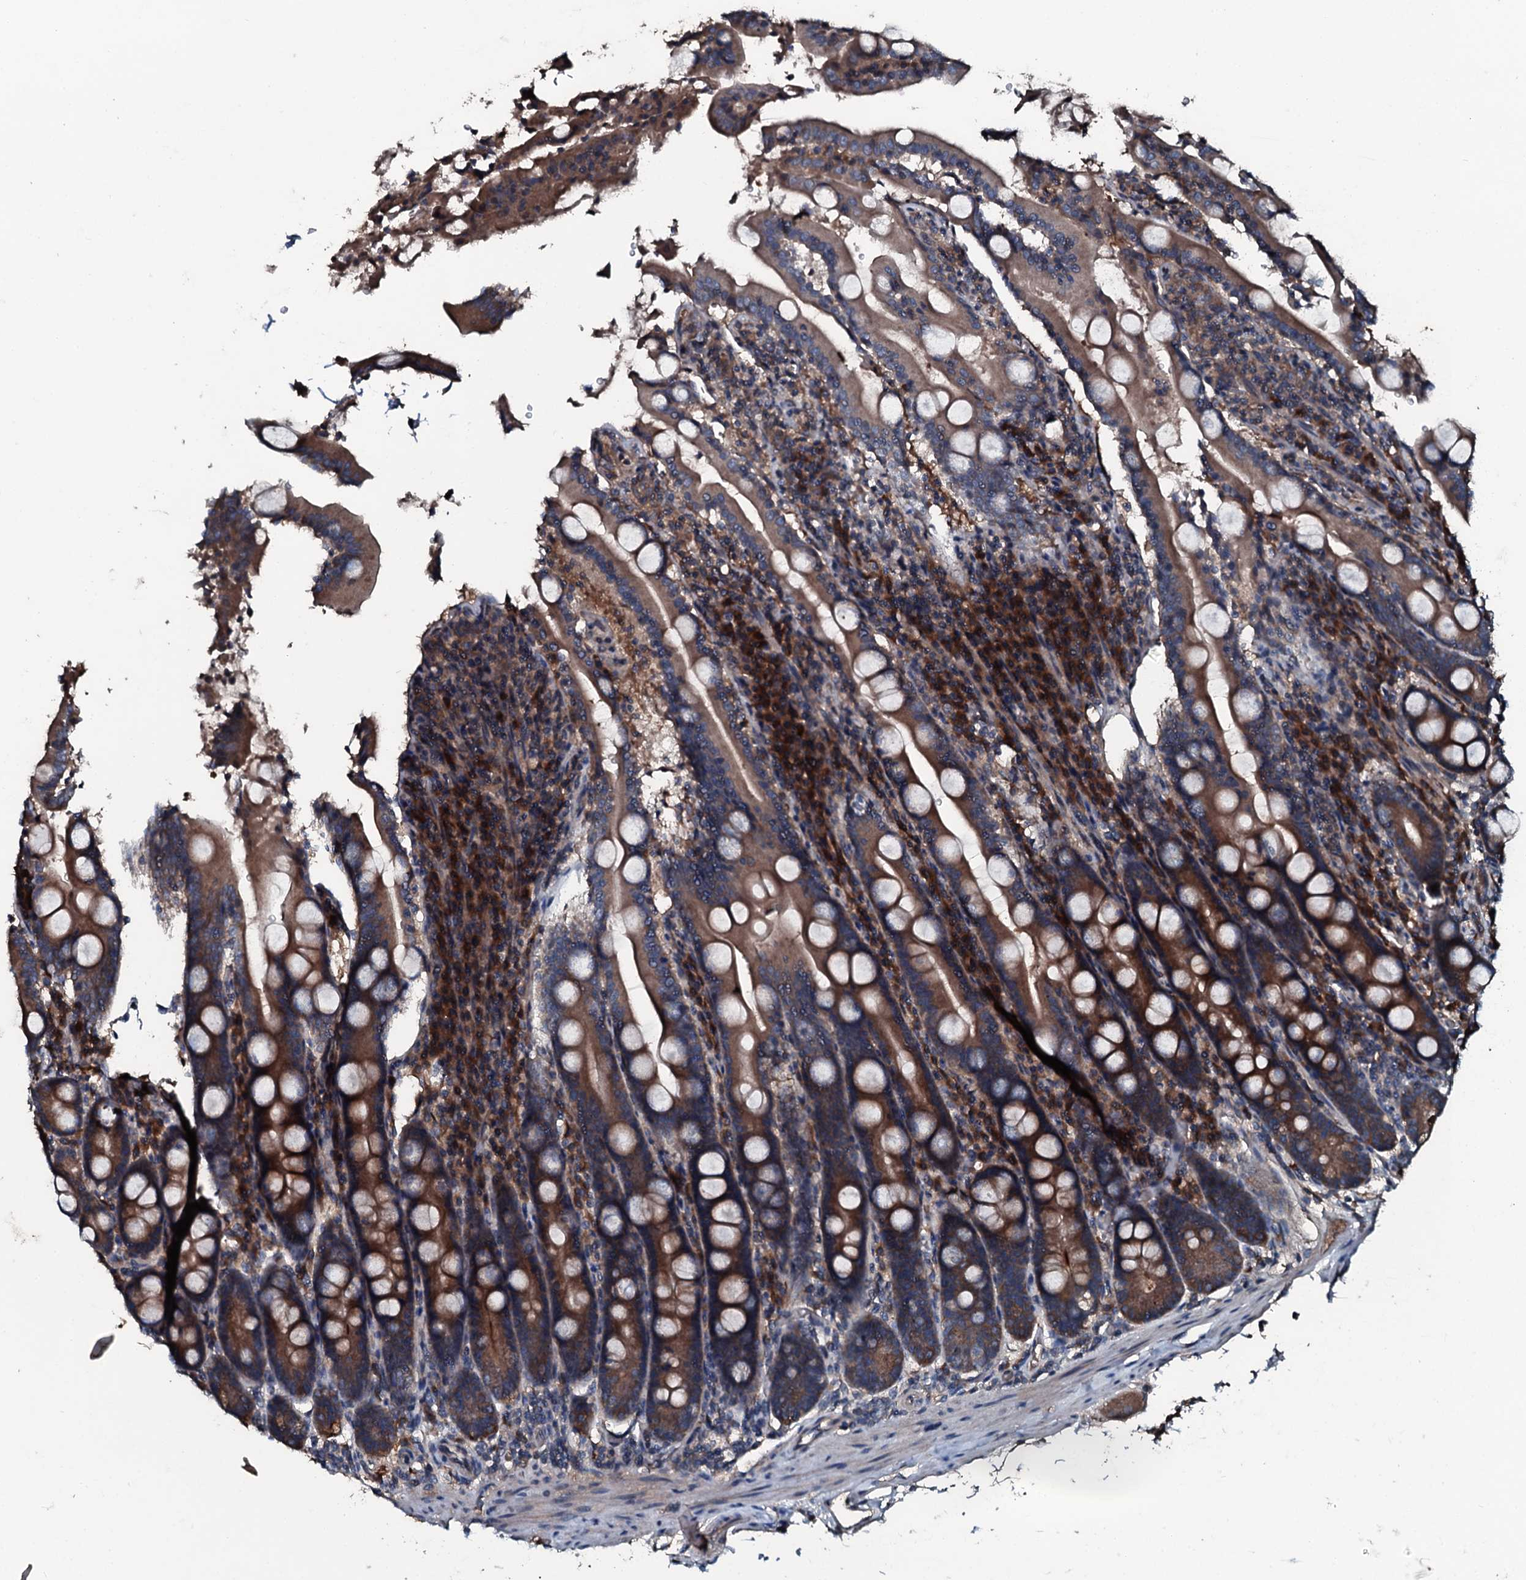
{"staining": {"intensity": "strong", "quantity": "25%-75%", "location": "cytoplasmic/membranous"}, "tissue": "duodenum", "cell_type": "Glandular cells", "image_type": "normal", "snomed": [{"axis": "morphology", "description": "Normal tissue, NOS"}, {"axis": "topography", "description": "Duodenum"}], "caption": "Immunohistochemistry (IHC) histopathology image of unremarkable human duodenum stained for a protein (brown), which reveals high levels of strong cytoplasmic/membranous positivity in about 25%-75% of glandular cells.", "gene": "AARS1", "patient": {"sex": "male", "age": 35}}